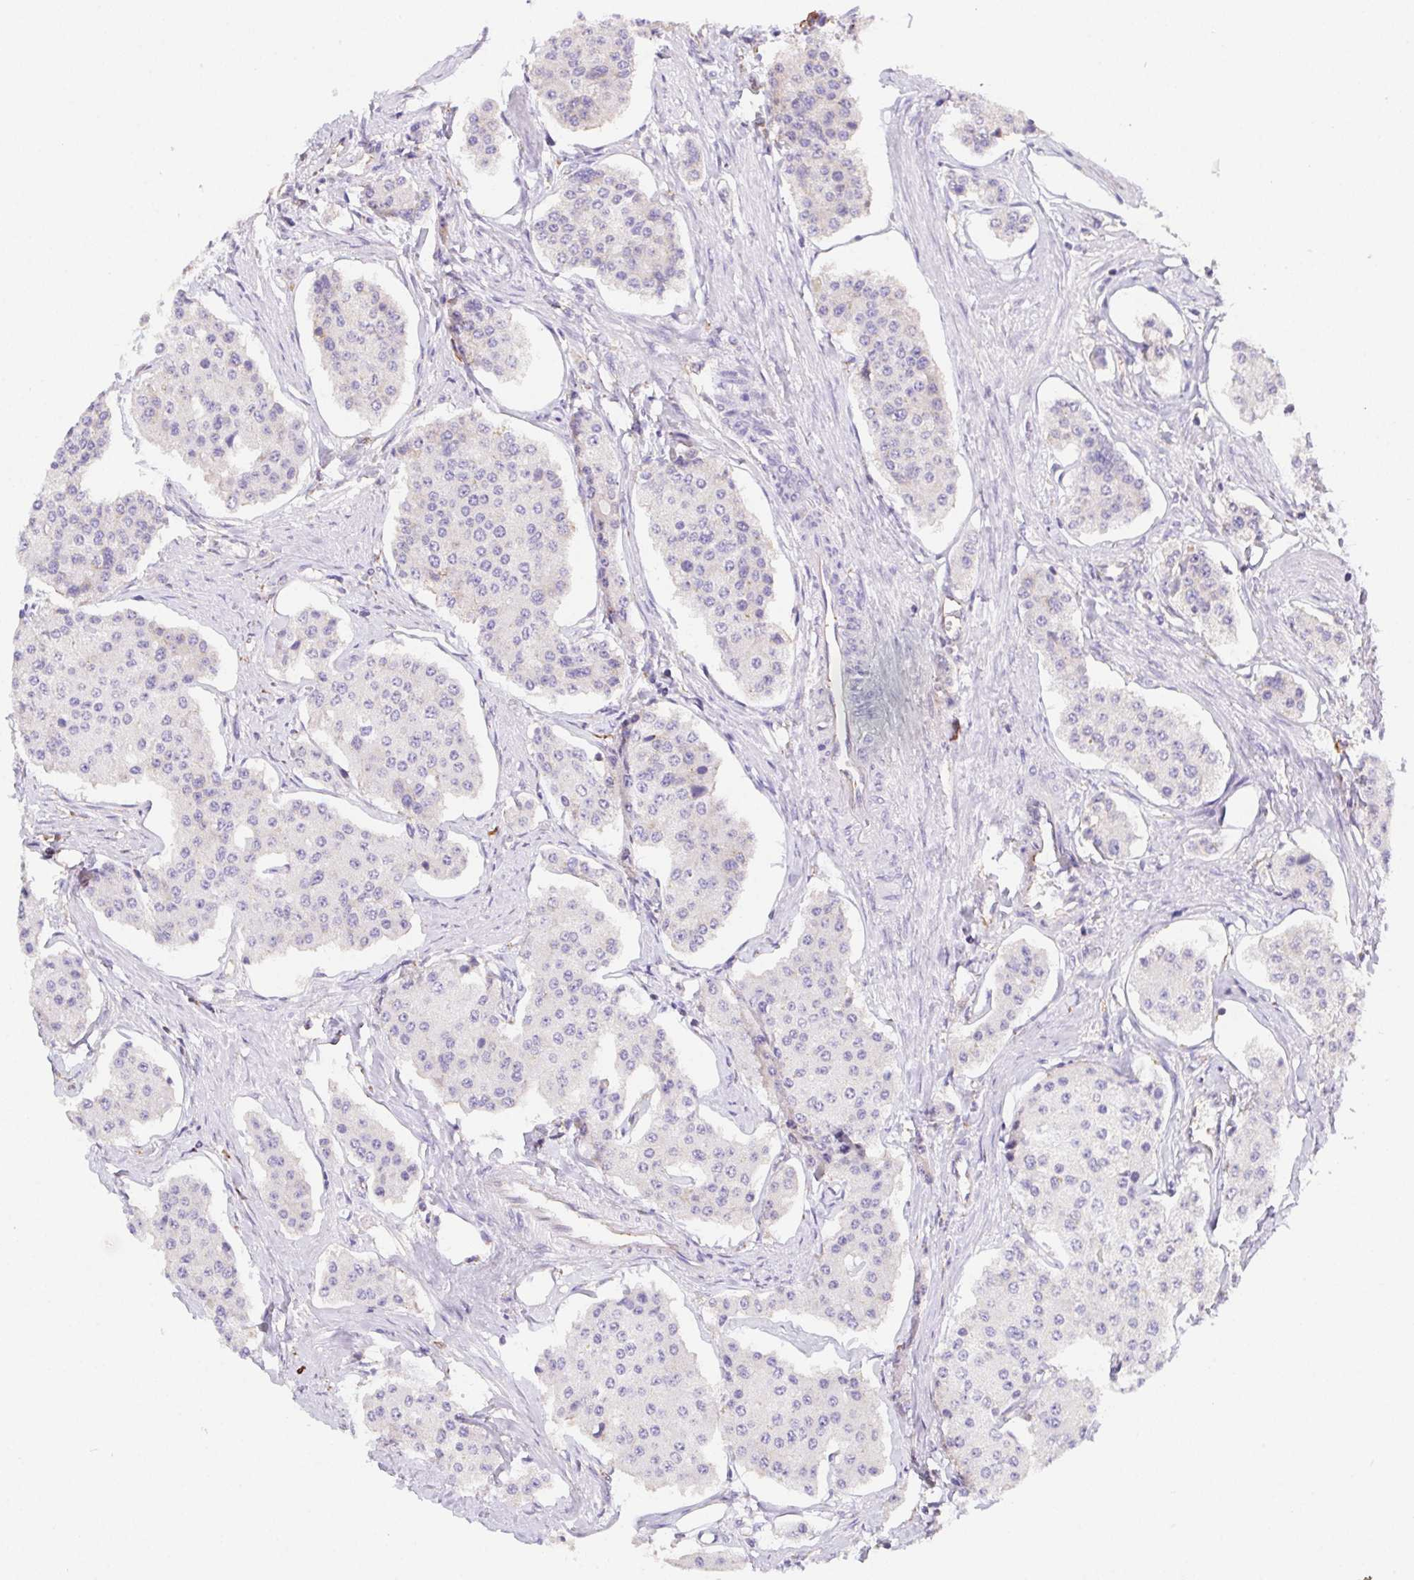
{"staining": {"intensity": "negative", "quantity": "none", "location": "none"}, "tissue": "carcinoid", "cell_type": "Tumor cells", "image_type": "cancer", "snomed": [{"axis": "morphology", "description": "Carcinoid, malignant, NOS"}, {"axis": "topography", "description": "Small intestine"}], "caption": "Malignant carcinoid stained for a protein using IHC displays no positivity tumor cells.", "gene": "ADAM8", "patient": {"sex": "female", "age": 65}}